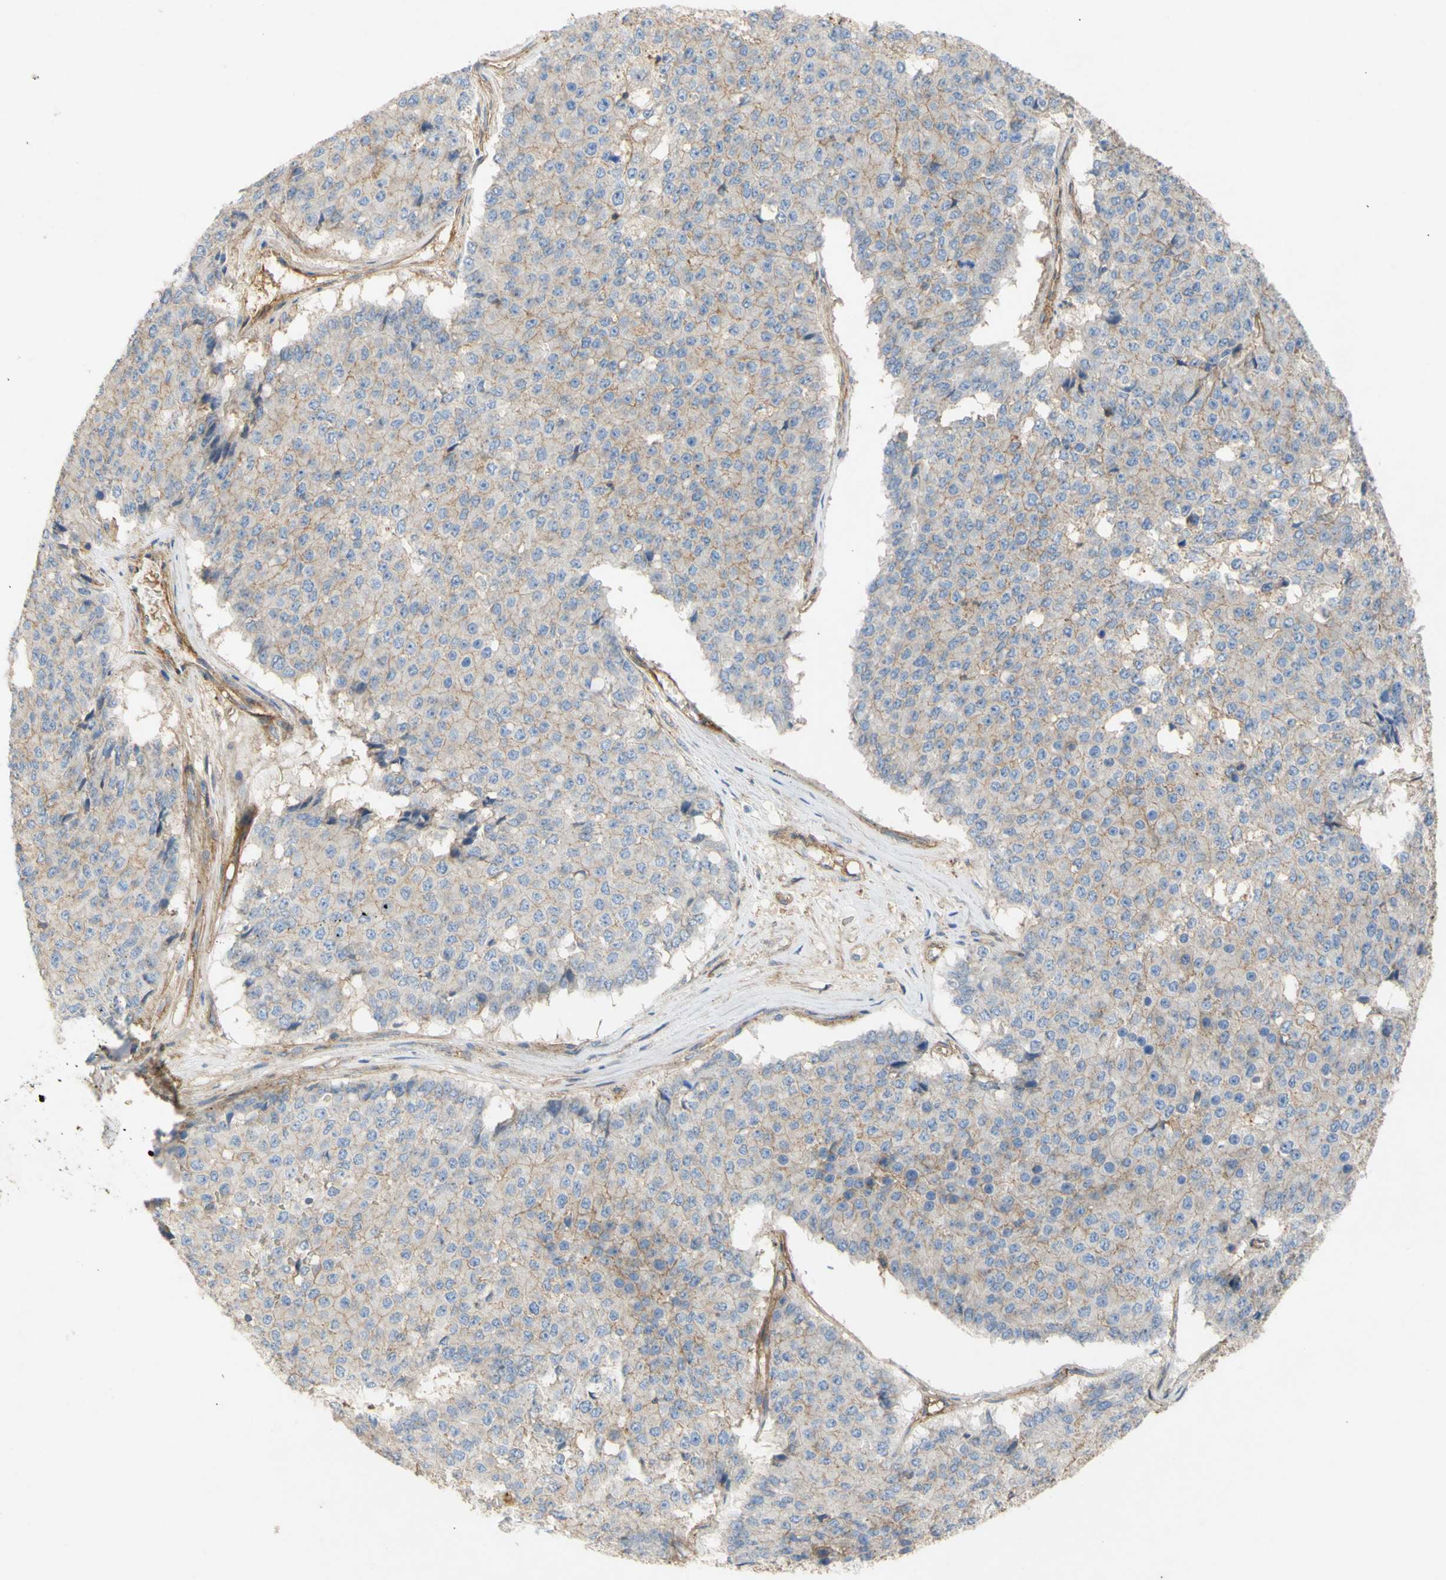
{"staining": {"intensity": "negative", "quantity": "none", "location": "none"}, "tissue": "pancreatic cancer", "cell_type": "Tumor cells", "image_type": "cancer", "snomed": [{"axis": "morphology", "description": "Adenocarcinoma, NOS"}, {"axis": "topography", "description": "Pancreas"}], "caption": "This is a photomicrograph of immunohistochemistry staining of pancreatic adenocarcinoma, which shows no positivity in tumor cells.", "gene": "ATP2A3", "patient": {"sex": "male", "age": 50}}